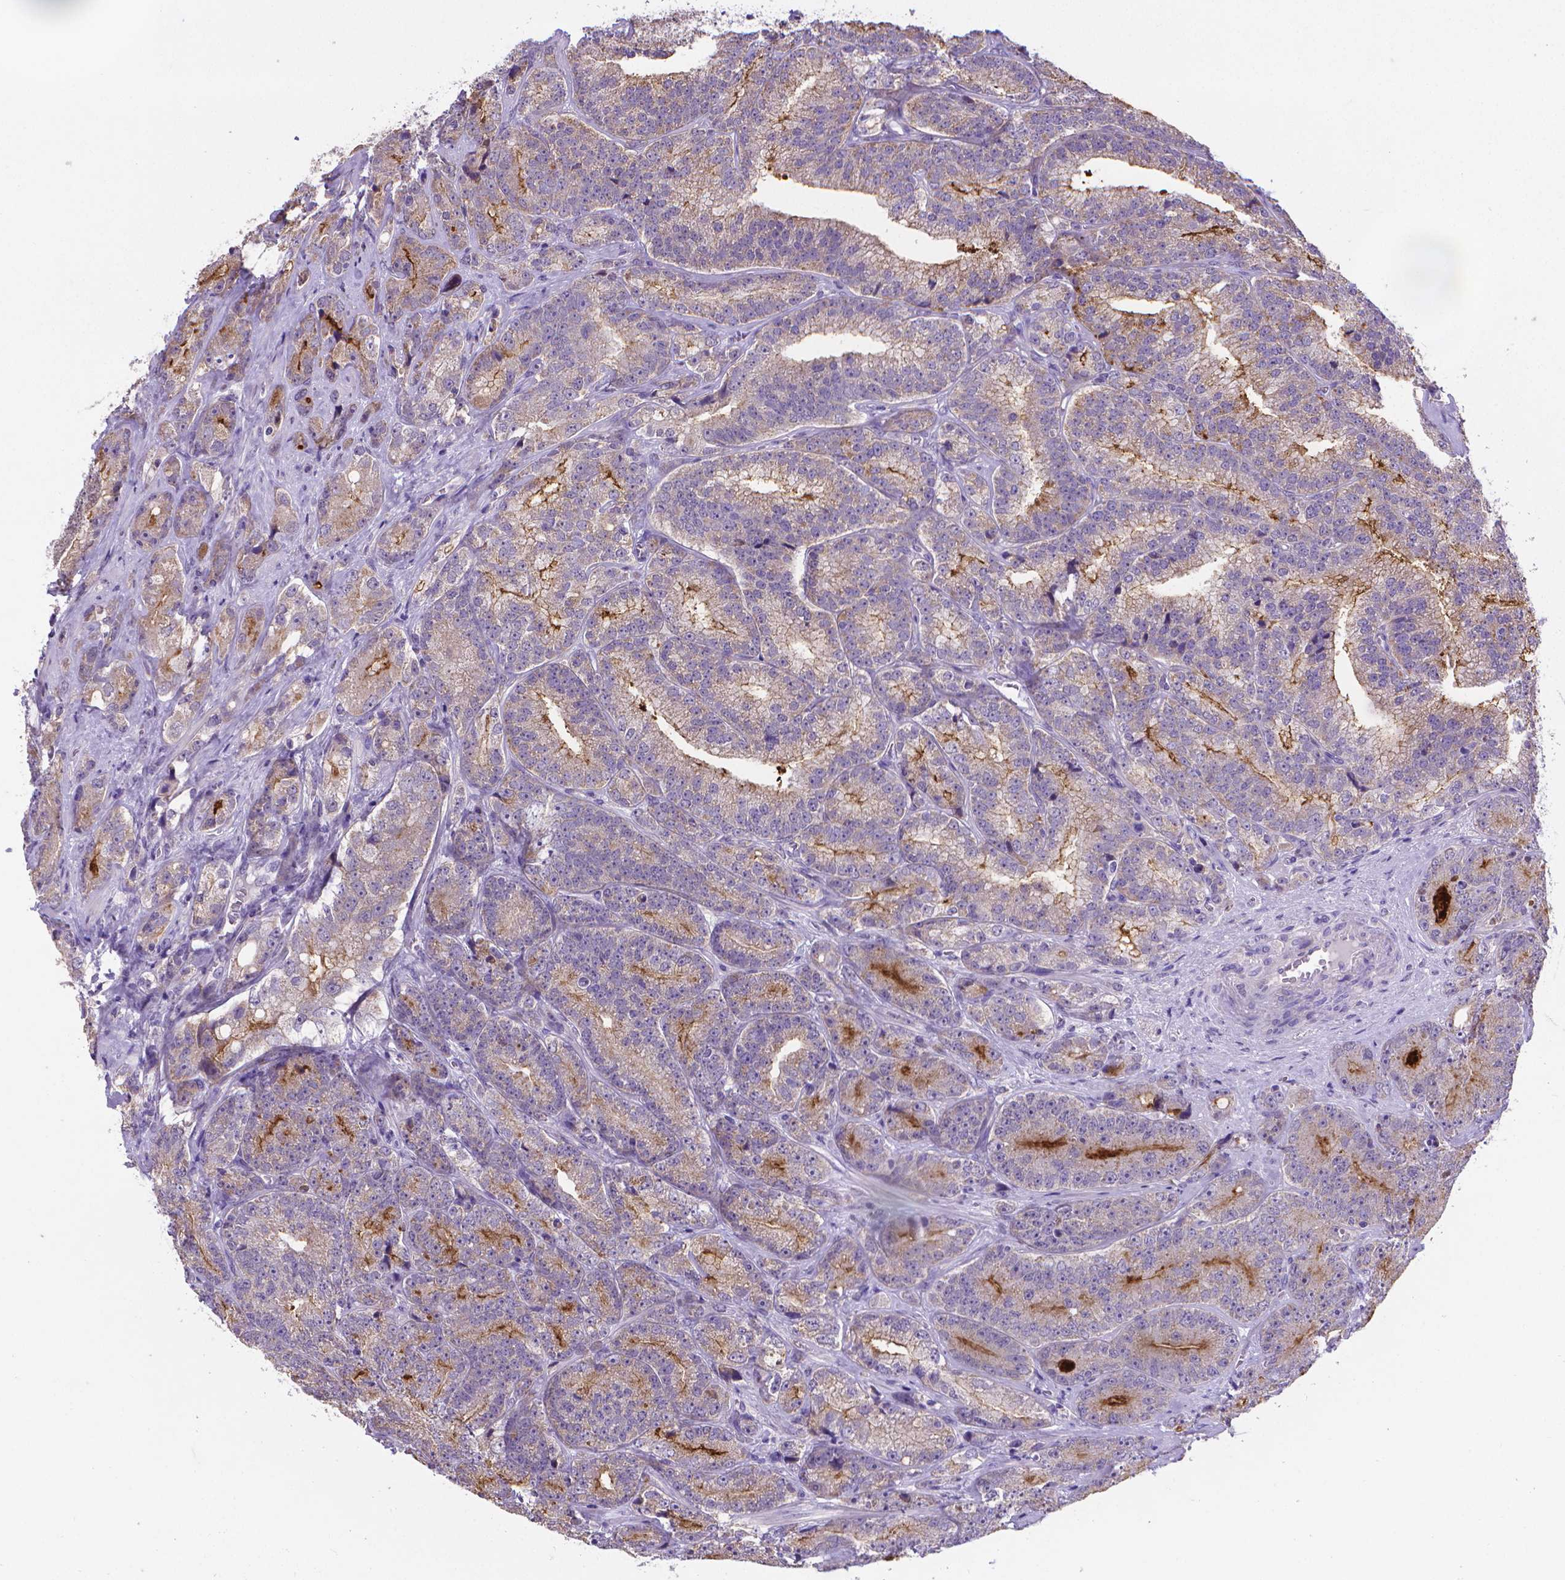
{"staining": {"intensity": "moderate", "quantity": "<25%", "location": "cytoplasmic/membranous"}, "tissue": "prostate cancer", "cell_type": "Tumor cells", "image_type": "cancer", "snomed": [{"axis": "morphology", "description": "Adenocarcinoma, NOS"}, {"axis": "topography", "description": "Prostate"}], "caption": "Prostate adenocarcinoma stained with a brown dye reveals moderate cytoplasmic/membranous positive positivity in about <25% of tumor cells.", "gene": "GPR63", "patient": {"sex": "male", "age": 63}}